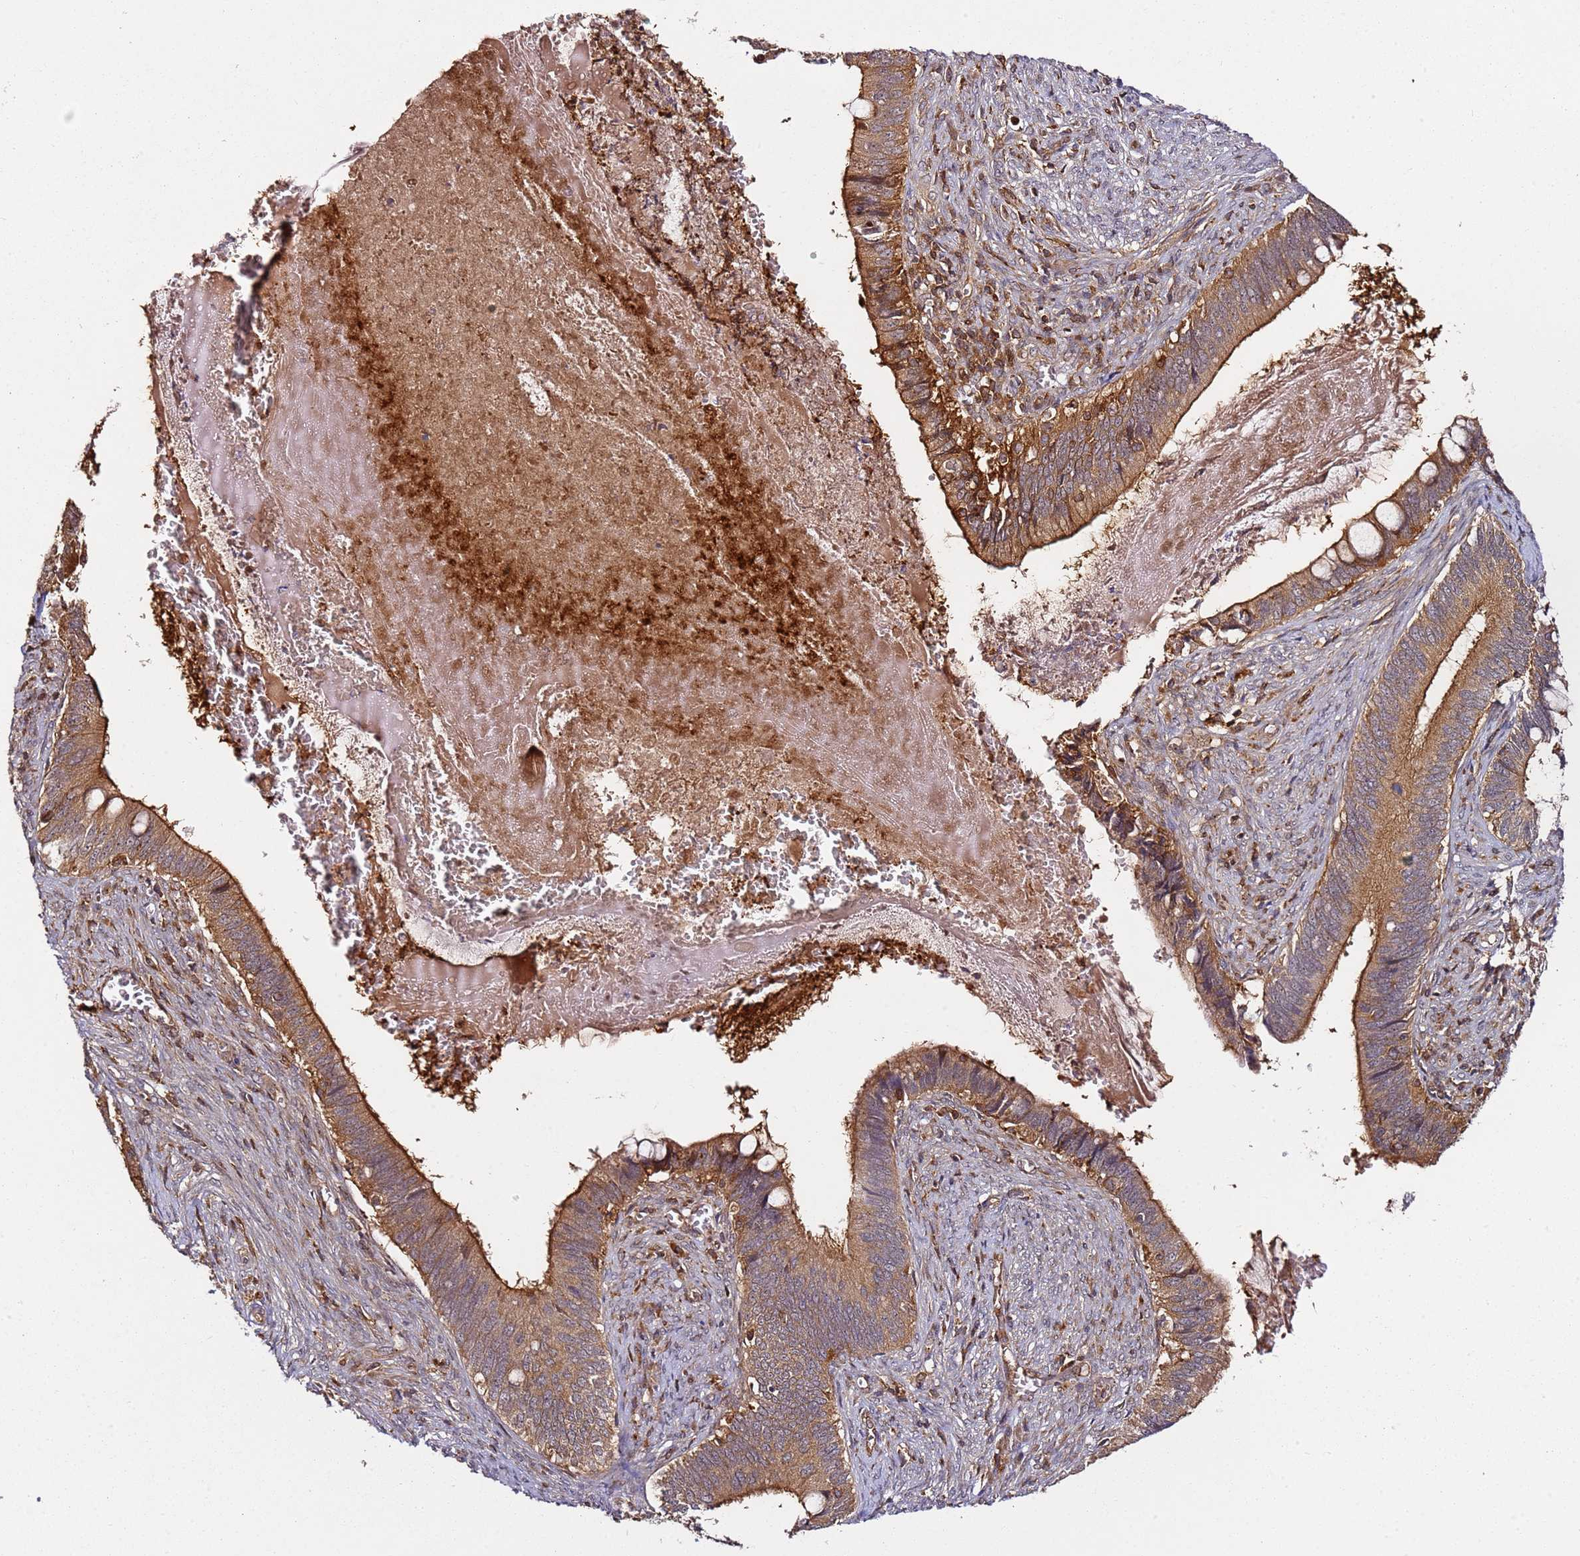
{"staining": {"intensity": "strong", "quantity": ">75%", "location": "cytoplasmic/membranous"}, "tissue": "cervical cancer", "cell_type": "Tumor cells", "image_type": "cancer", "snomed": [{"axis": "morphology", "description": "Adenocarcinoma, NOS"}, {"axis": "topography", "description": "Cervix"}], "caption": "Tumor cells display high levels of strong cytoplasmic/membranous positivity in approximately >75% of cells in human adenocarcinoma (cervical).", "gene": "PRMT7", "patient": {"sex": "female", "age": 42}}